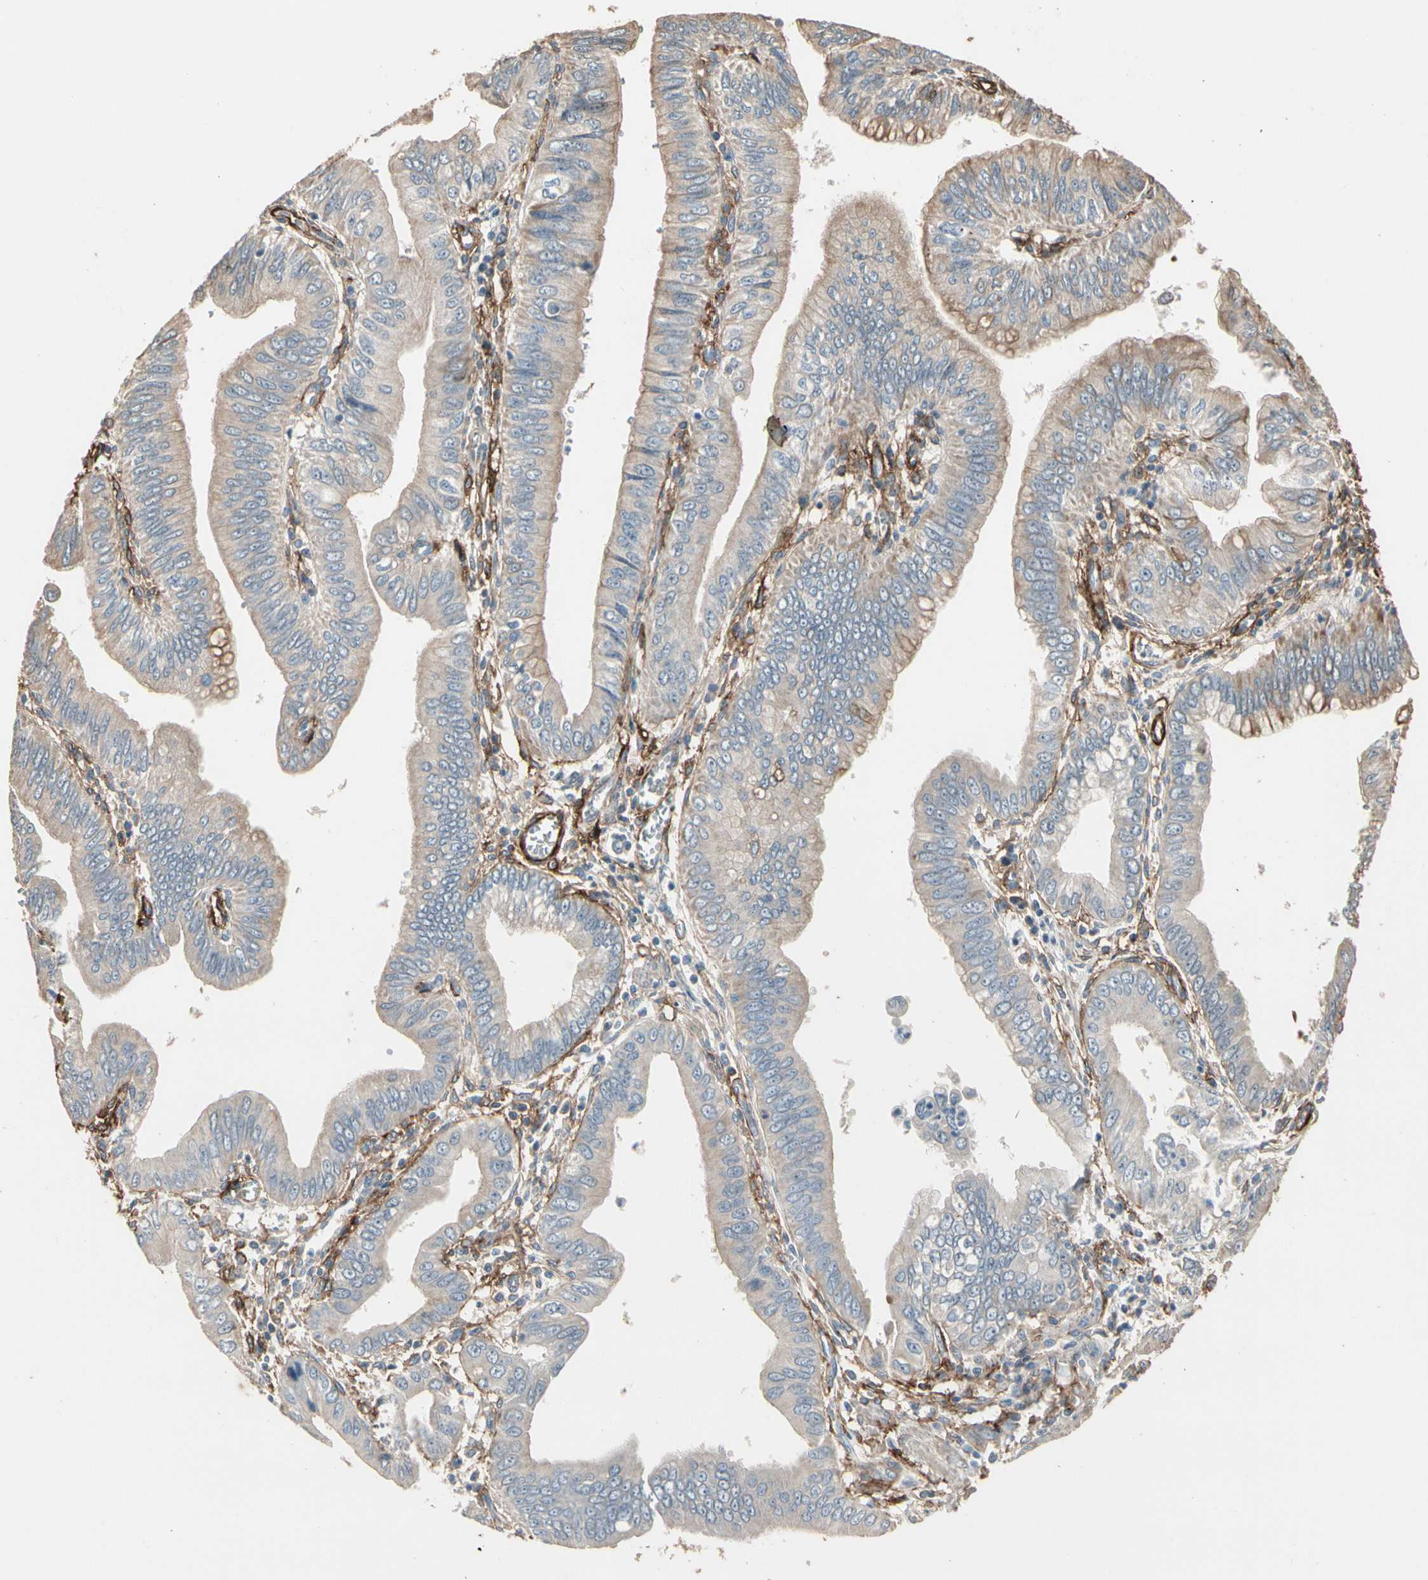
{"staining": {"intensity": "weak", "quantity": ">75%", "location": "cytoplasmic/membranous"}, "tissue": "pancreatic cancer", "cell_type": "Tumor cells", "image_type": "cancer", "snomed": [{"axis": "morphology", "description": "Normal tissue, NOS"}, {"axis": "topography", "description": "Lymph node"}], "caption": "Immunohistochemistry (IHC) (DAB) staining of human pancreatic cancer exhibits weak cytoplasmic/membranous protein positivity in approximately >75% of tumor cells. Using DAB (brown) and hematoxylin (blue) stains, captured at high magnification using brightfield microscopy.", "gene": "SUSD2", "patient": {"sex": "male", "age": 50}}